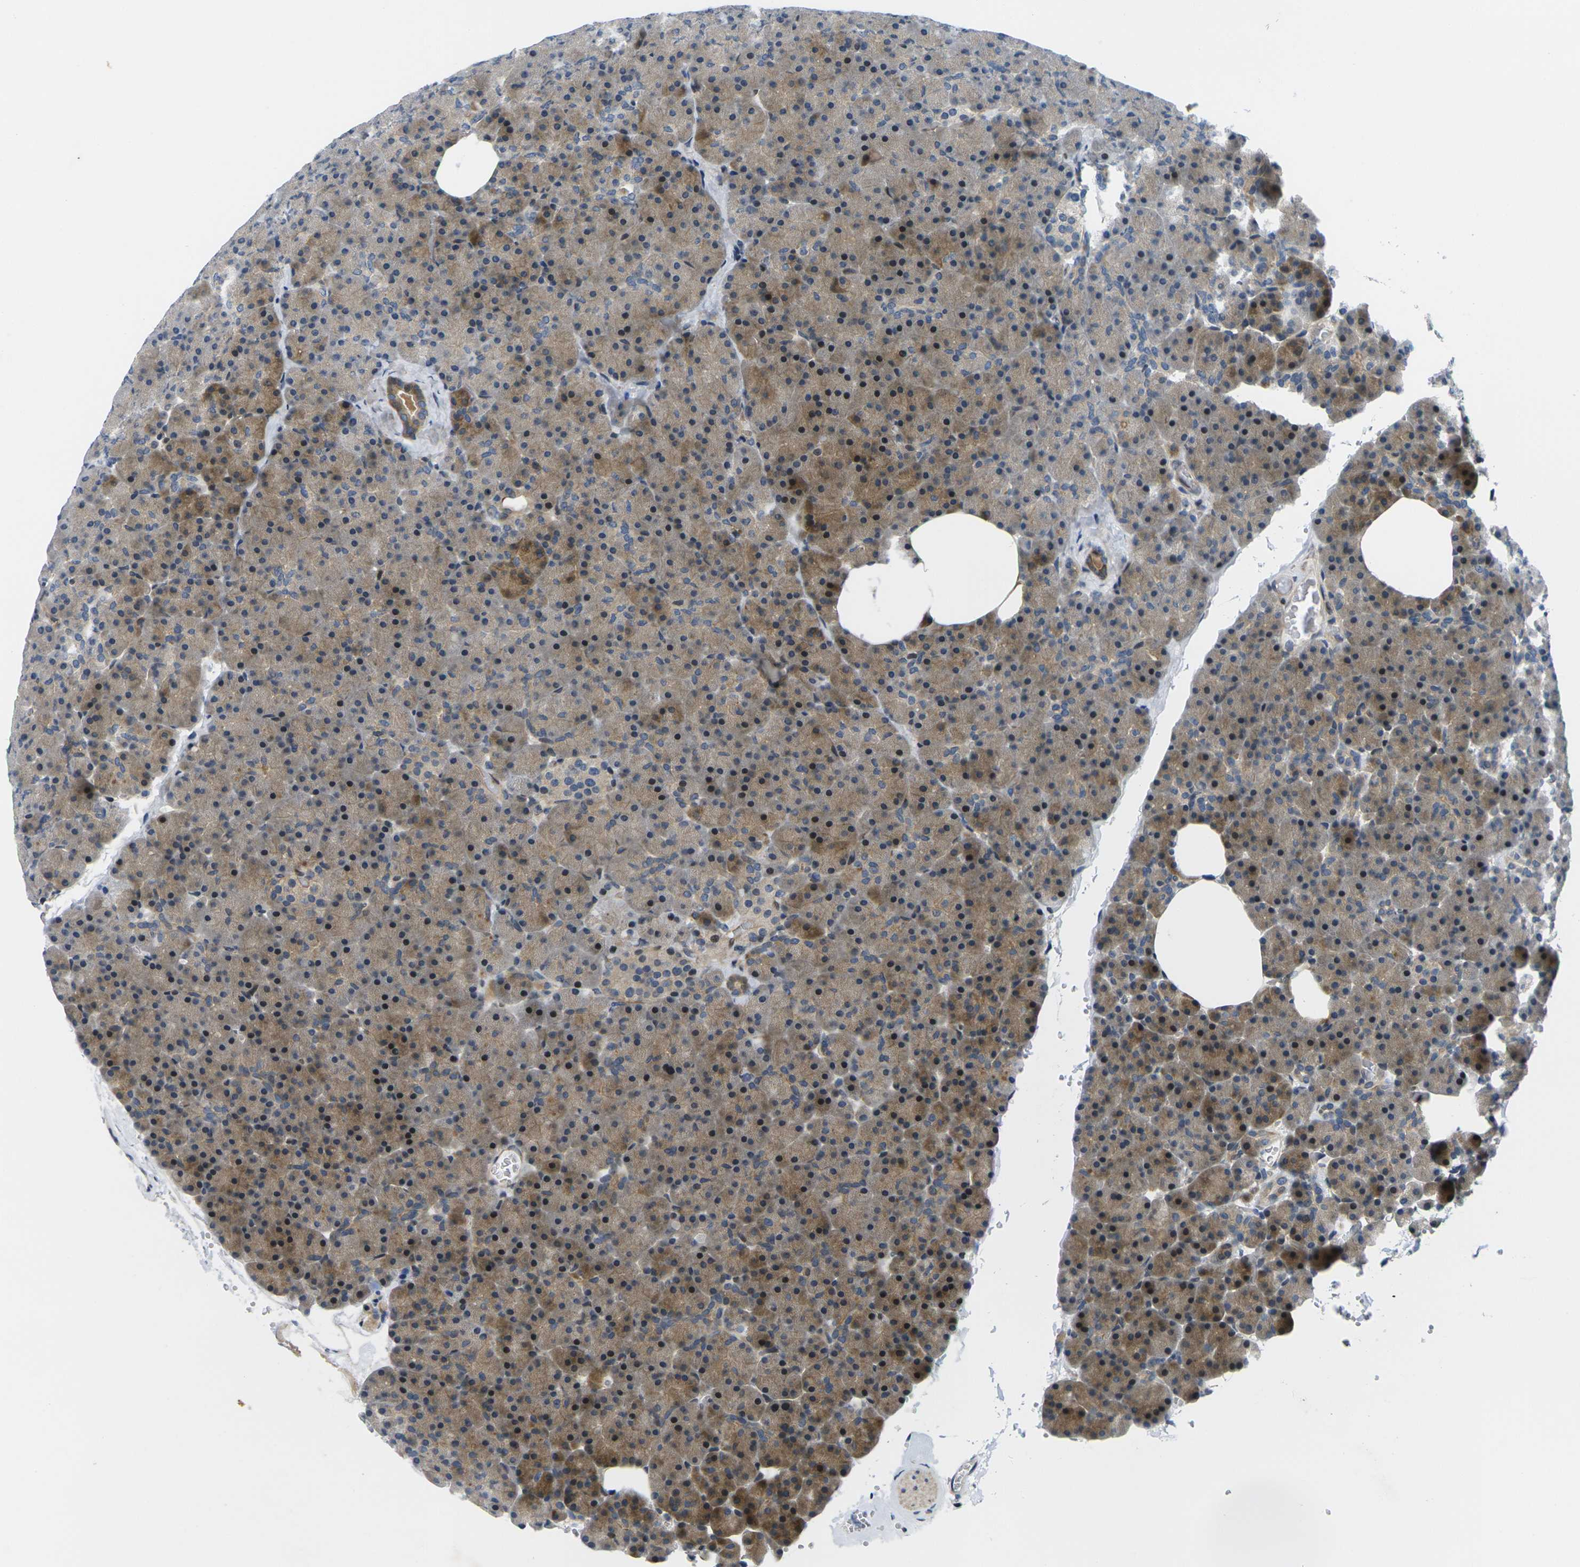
{"staining": {"intensity": "moderate", "quantity": "25%-75%", "location": "cytoplasmic/membranous"}, "tissue": "pancreas", "cell_type": "Exocrine glandular cells", "image_type": "normal", "snomed": [{"axis": "morphology", "description": "Normal tissue, NOS"}, {"axis": "topography", "description": "Pancreas"}], "caption": "Exocrine glandular cells exhibit medium levels of moderate cytoplasmic/membranous expression in approximately 25%-75% of cells in normal human pancreas. The staining was performed using DAB (3,3'-diaminobenzidine), with brown indicating positive protein expression. Nuclei are stained blue with hematoxylin.", "gene": "ROBO2", "patient": {"sex": "female", "age": 35}}